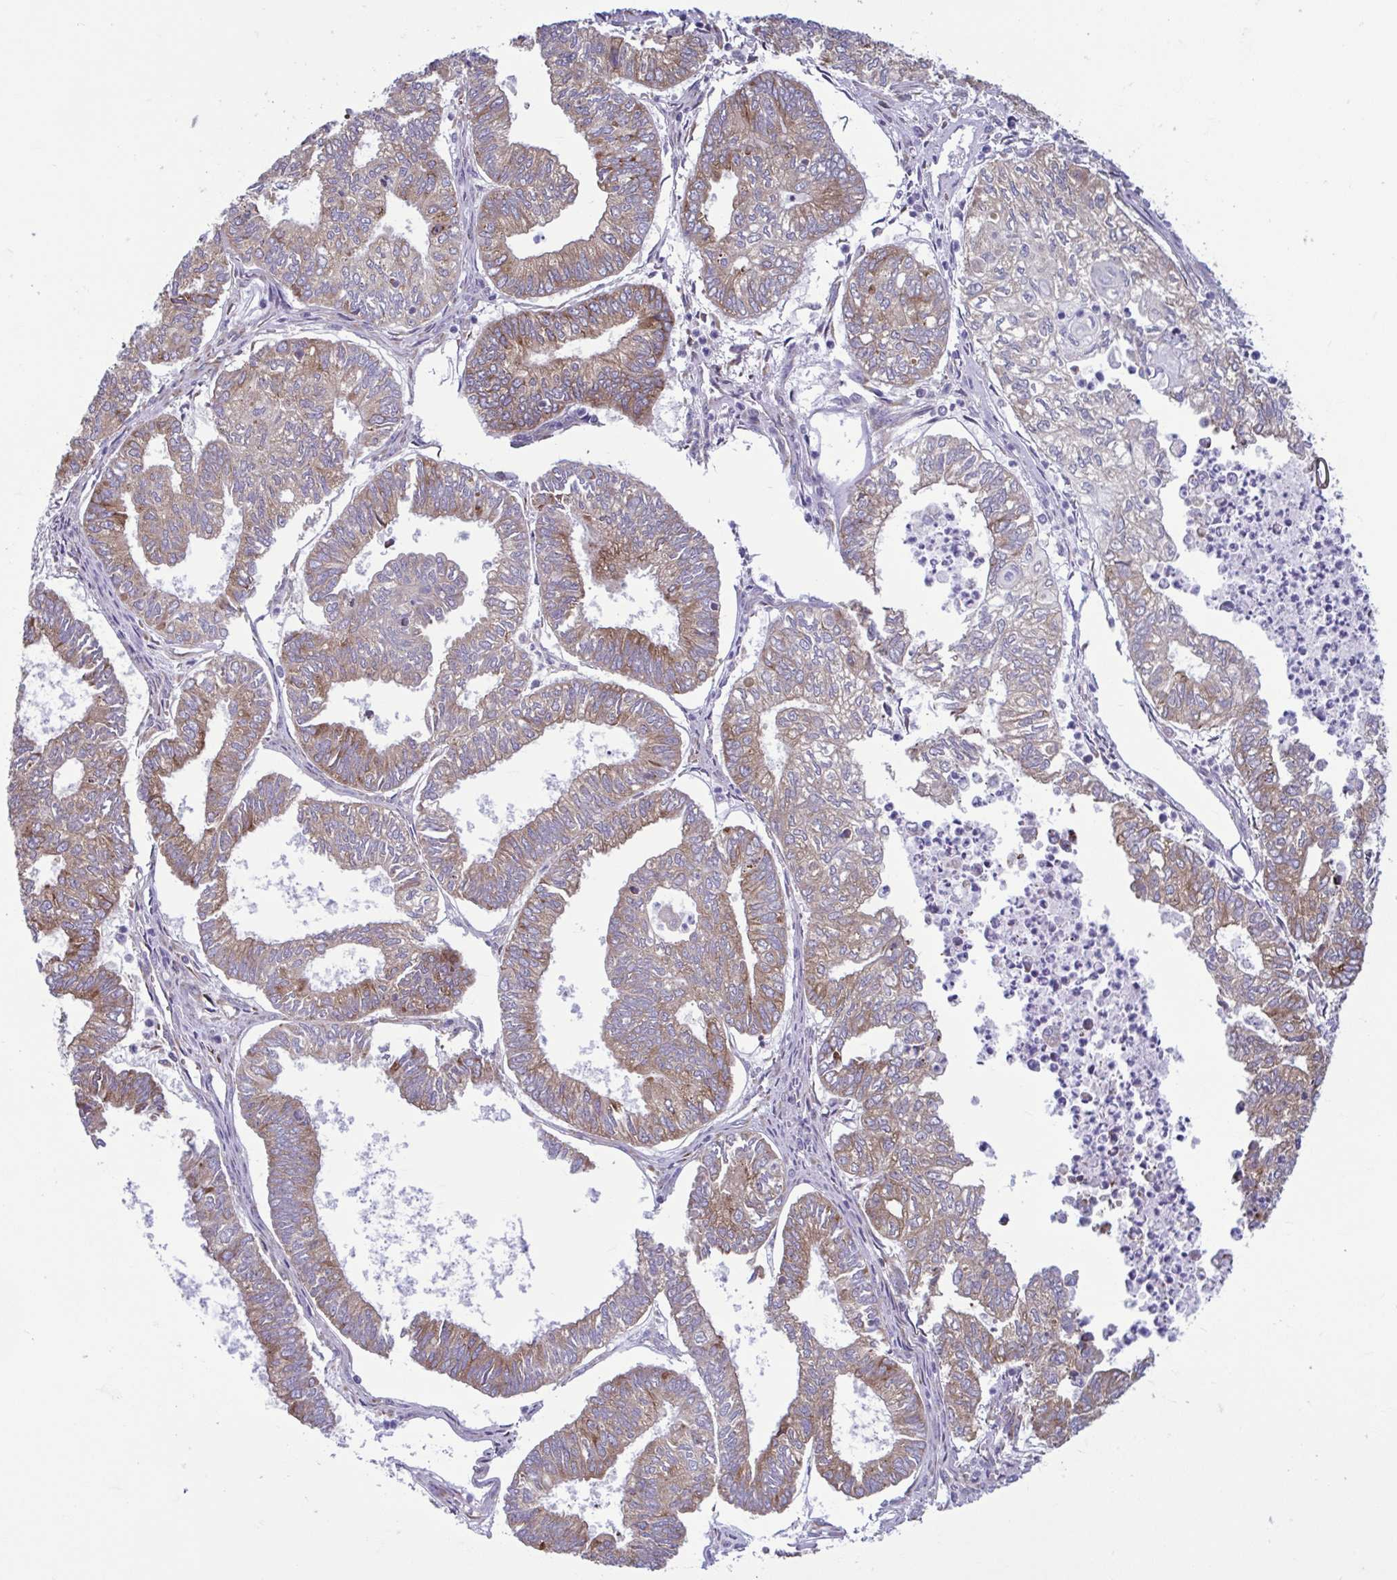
{"staining": {"intensity": "moderate", "quantity": ">75%", "location": "cytoplasmic/membranous"}, "tissue": "ovarian cancer", "cell_type": "Tumor cells", "image_type": "cancer", "snomed": [{"axis": "morphology", "description": "Carcinoma, endometroid"}, {"axis": "topography", "description": "Ovary"}], "caption": "Immunohistochemical staining of human ovarian cancer (endometroid carcinoma) demonstrates moderate cytoplasmic/membranous protein staining in approximately >75% of tumor cells. (Stains: DAB in brown, nuclei in blue, Microscopy: brightfield microscopy at high magnification).", "gene": "RPS16", "patient": {"sex": "female", "age": 64}}